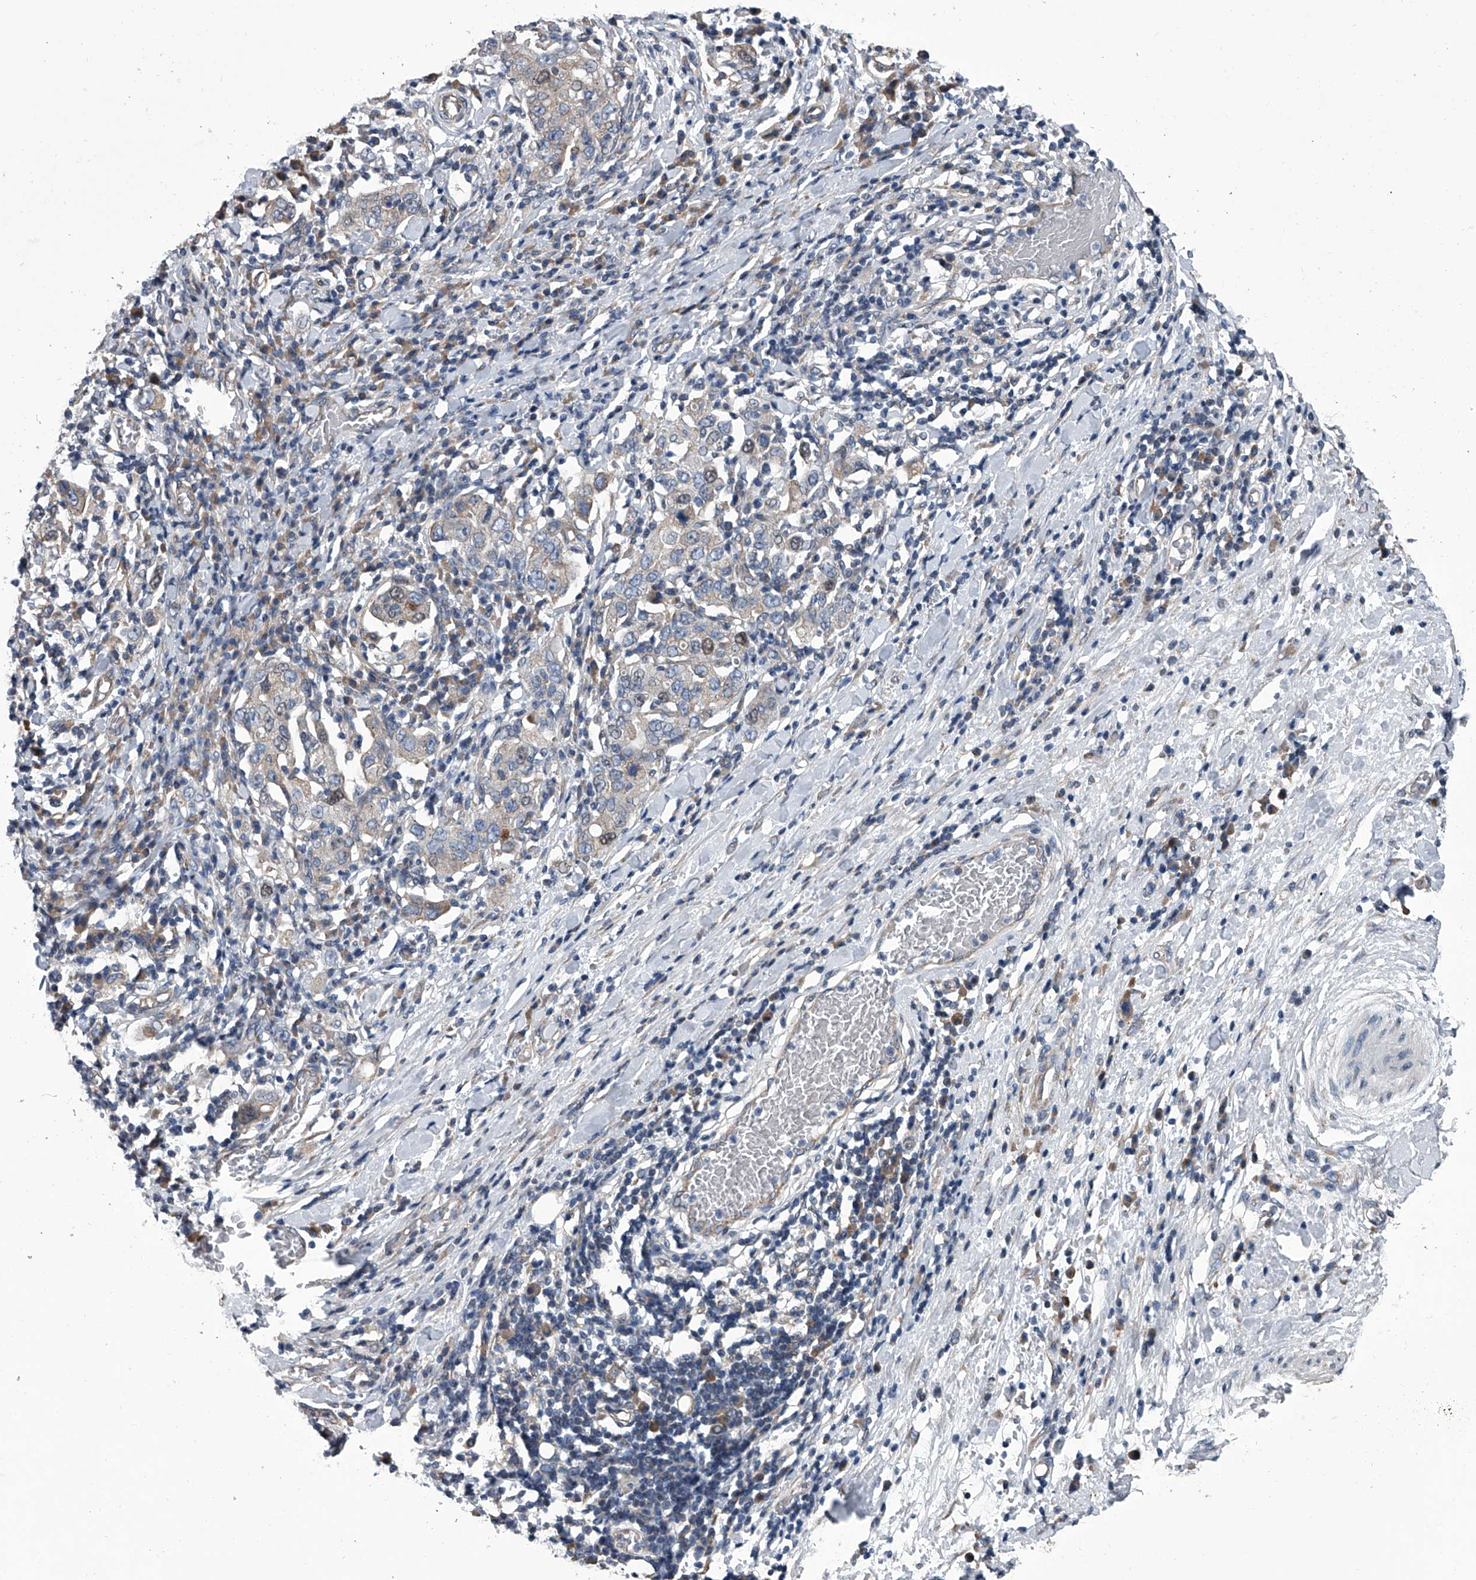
{"staining": {"intensity": "weak", "quantity": "<25%", "location": "cytoplasmic/membranous,nuclear"}, "tissue": "stomach cancer", "cell_type": "Tumor cells", "image_type": "cancer", "snomed": [{"axis": "morphology", "description": "Adenocarcinoma, NOS"}, {"axis": "topography", "description": "Stomach, upper"}], "caption": "The image displays no staining of tumor cells in adenocarcinoma (stomach).", "gene": "ABCG1", "patient": {"sex": "male", "age": 62}}